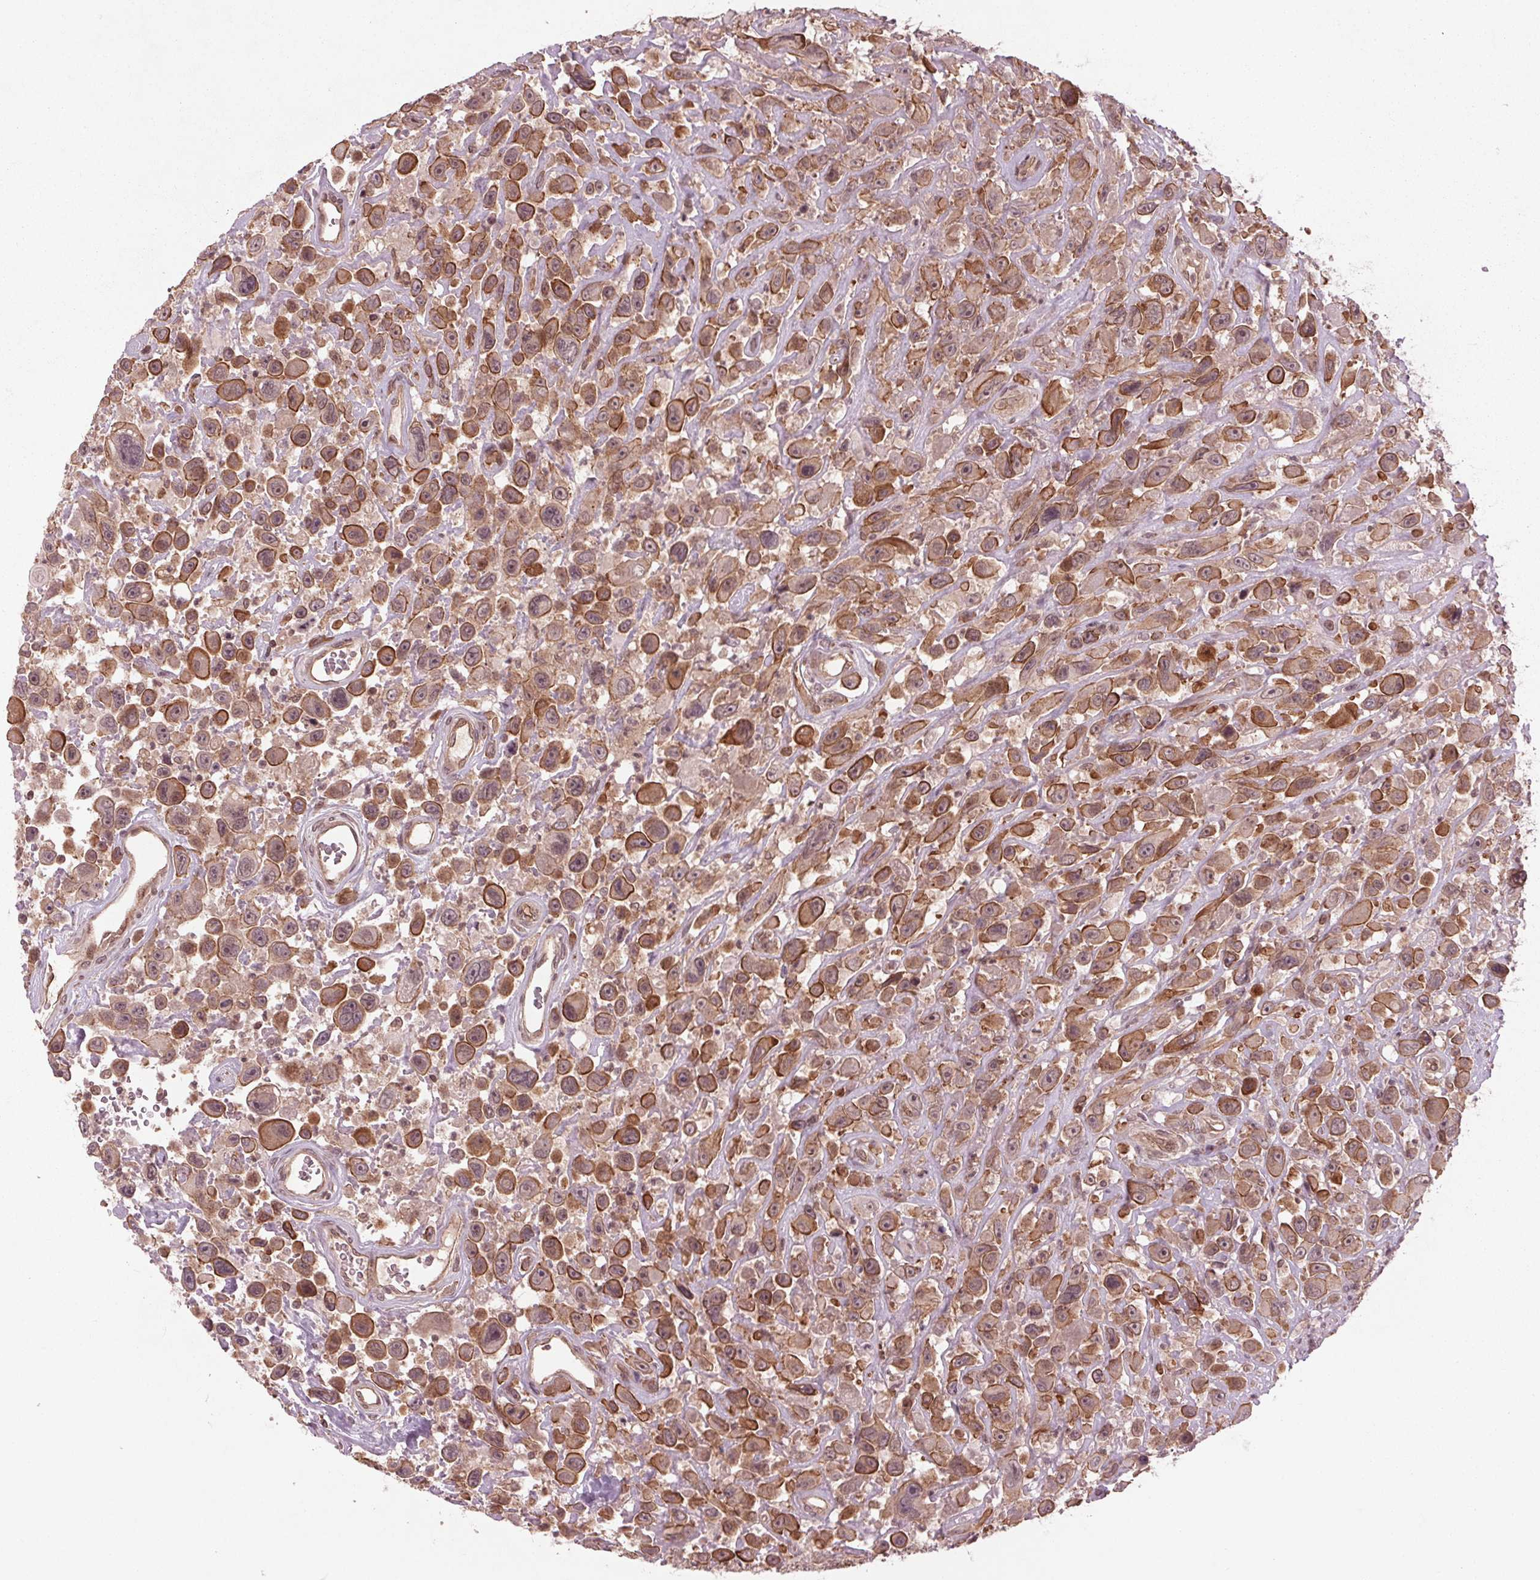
{"staining": {"intensity": "moderate", "quantity": "25%-75%", "location": "cytoplasmic/membranous"}, "tissue": "urothelial cancer", "cell_type": "Tumor cells", "image_type": "cancer", "snomed": [{"axis": "morphology", "description": "Urothelial carcinoma, High grade"}, {"axis": "topography", "description": "Urinary bladder"}], "caption": "This photomicrograph demonstrates immunohistochemistry (IHC) staining of high-grade urothelial carcinoma, with medium moderate cytoplasmic/membranous expression in about 25%-75% of tumor cells.", "gene": "BTBD1", "patient": {"sex": "male", "age": 53}}